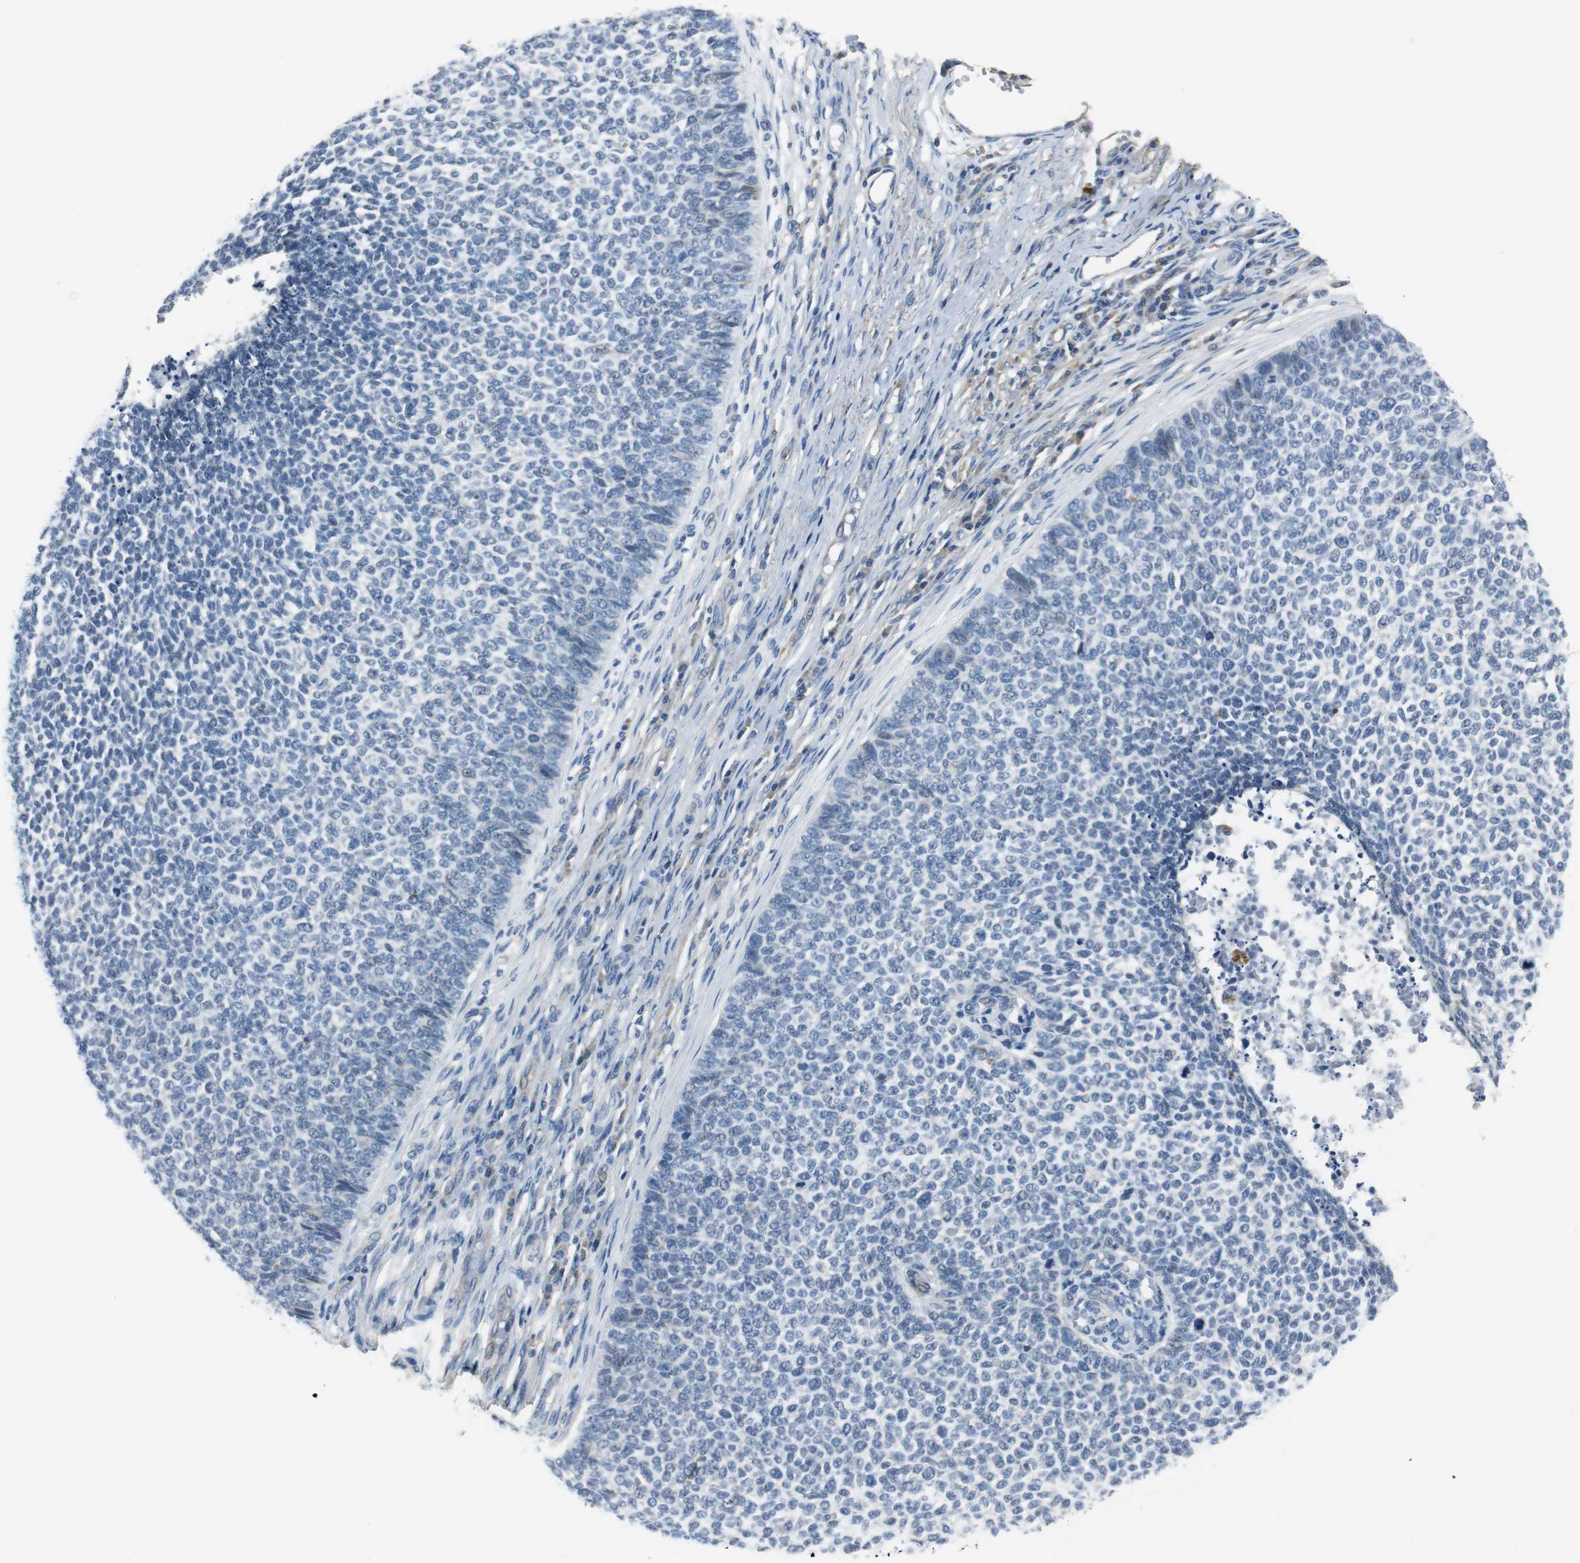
{"staining": {"intensity": "negative", "quantity": "none", "location": "none"}, "tissue": "skin cancer", "cell_type": "Tumor cells", "image_type": "cancer", "snomed": [{"axis": "morphology", "description": "Basal cell carcinoma"}, {"axis": "topography", "description": "Skin"}], "caption": "Tumor cells show no significant expression in skin cancer (basal cell carcinoma). Brightfield microscopy of immunohistochemistry stained with DAB (3,3'-diaminobenzidine) (brown) and hematoxylin (blue), captured at high magnification.", "gene": "MTIF2", "patient": {"sex": "female", "age": 84}}